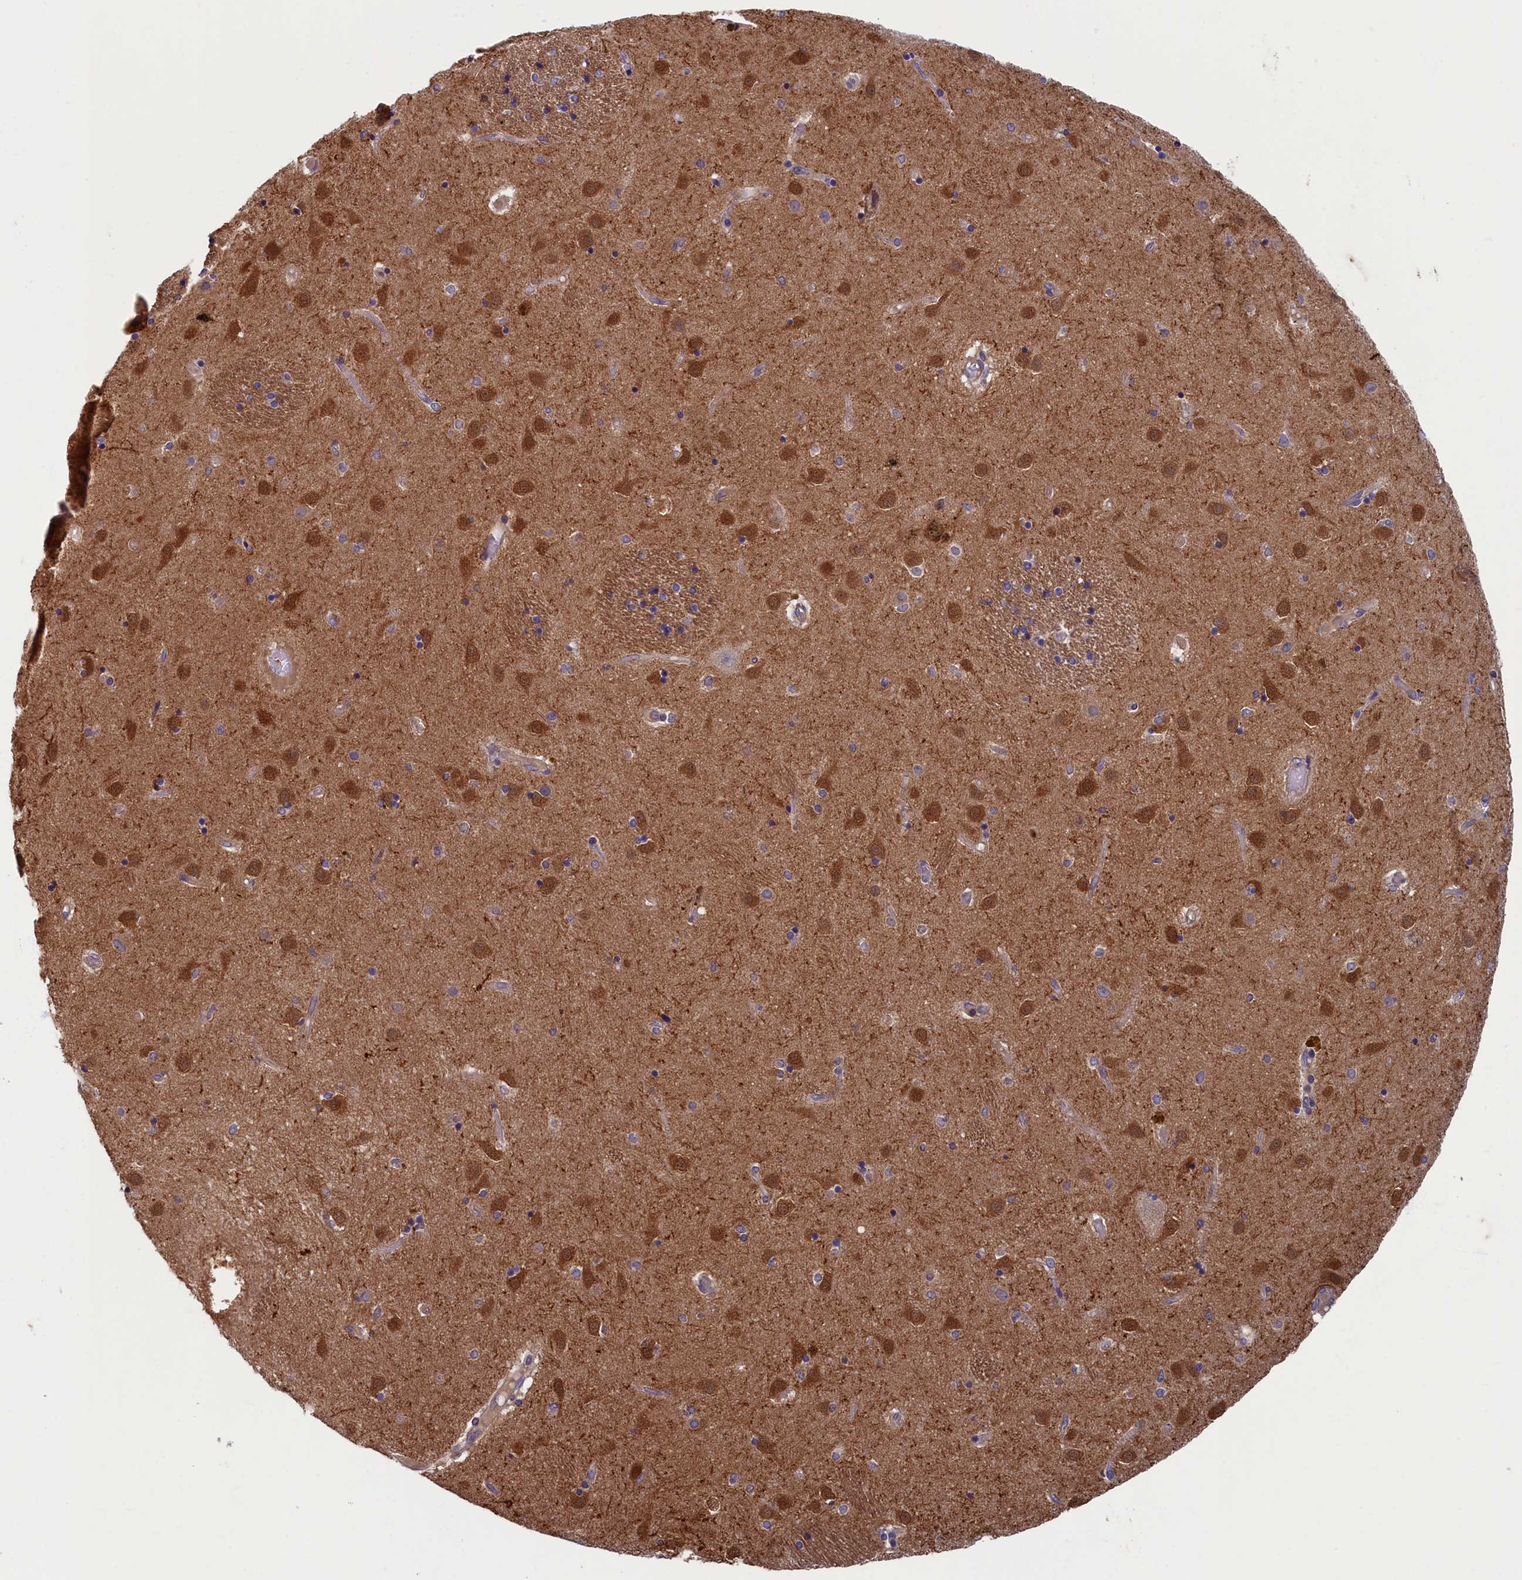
{"staining": {"intensity": "moderate", "quantity": "<25%", "location": "cytoplasmic/membranous"}, "tissue": "caudate", "cell_type": "Glial cells", "image_type": "normal", "snomed": [{"axis": "morphology", "description": "Normal tissue, NOS"}, {"axis": "topography", "description": "Lateral ventricle wall"}], "caption": "IHC micrograph of benign caudate: human caudate stained using immunohistochemistry shows low levels of moderate protein expression localized specifically in the cytoplasmic/membranous of glial cells, appearing as a cytoplasmic/membranous brown color.", "gene": "TNK2", "patient": {"sex": "male", "age": 70}}